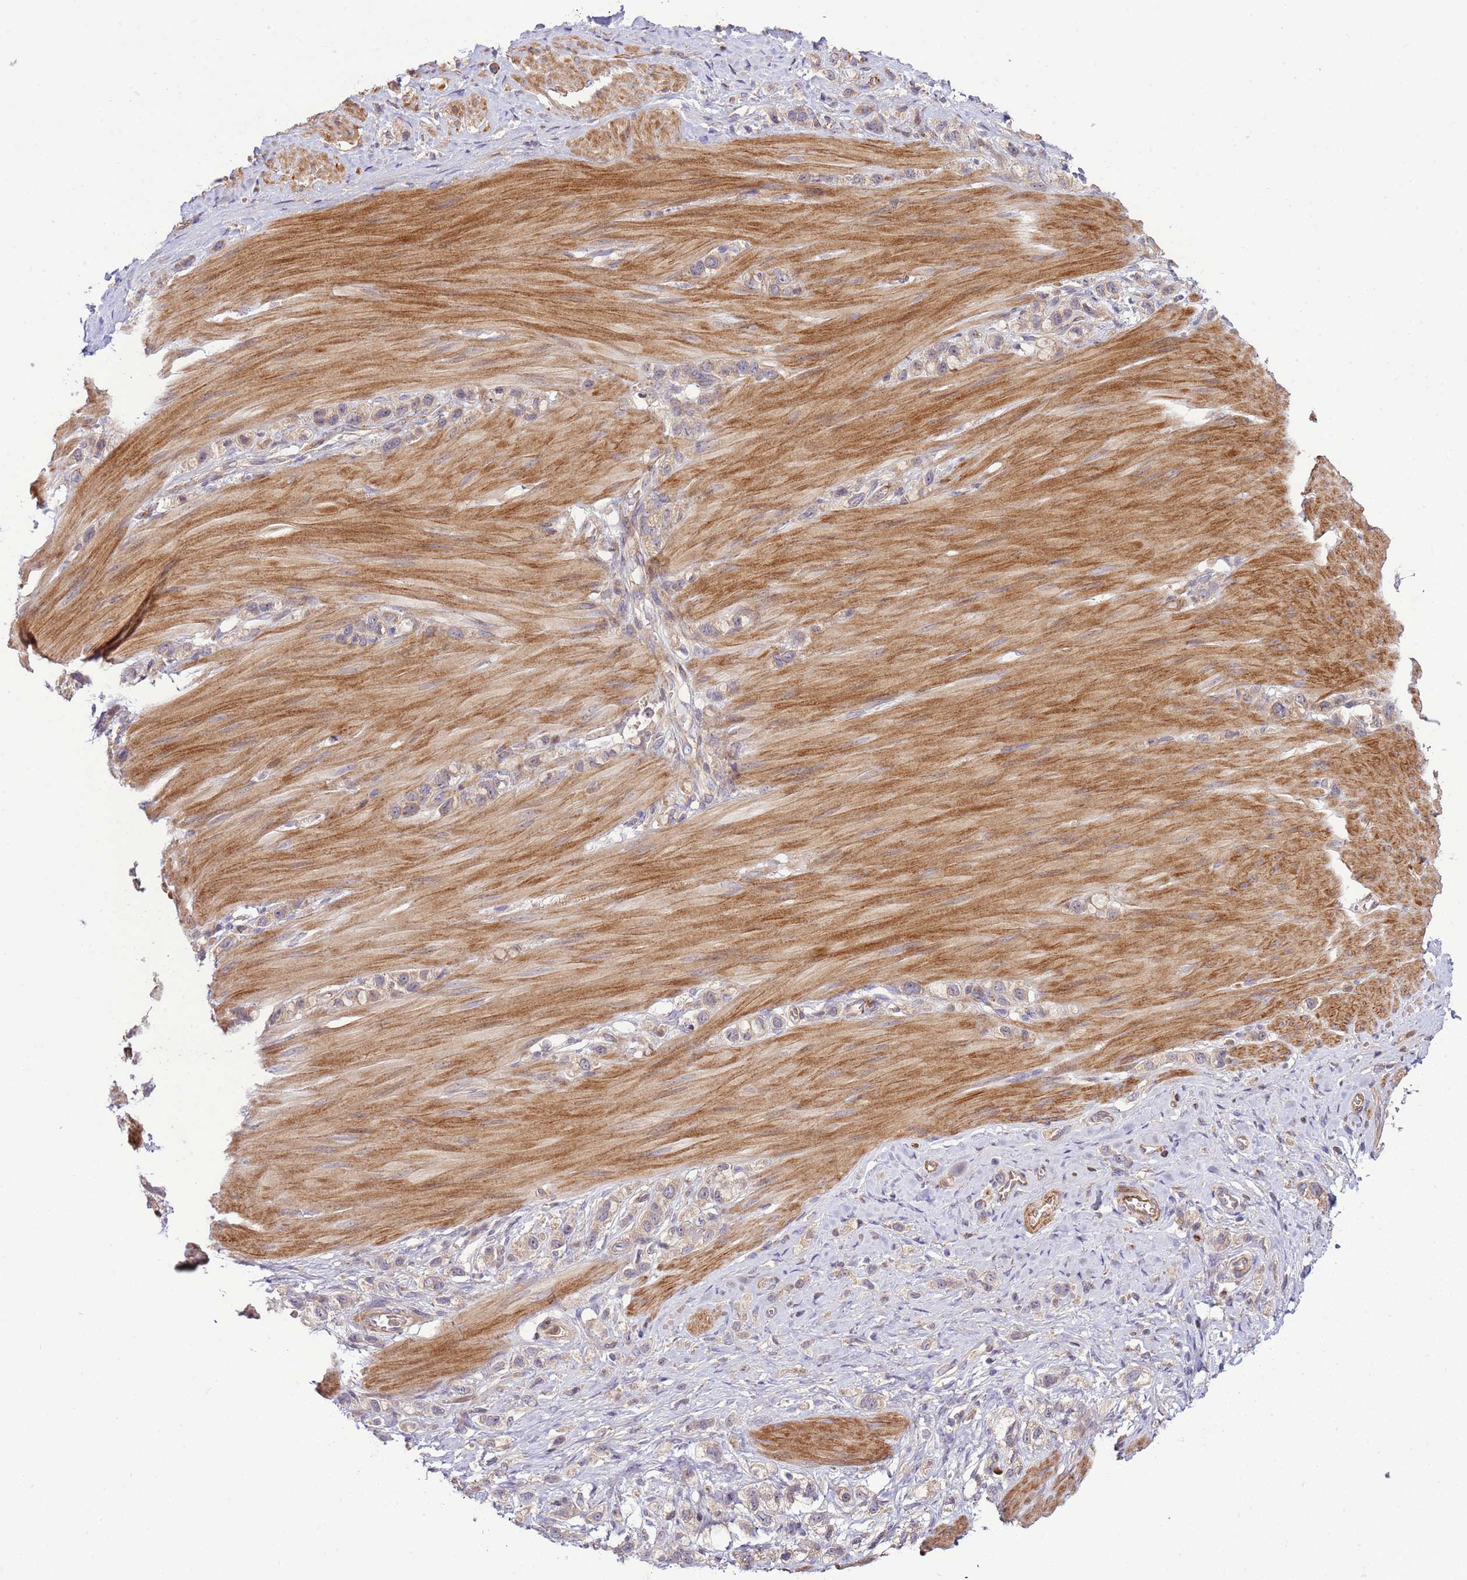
{"staining": {"intensity": "negative", "quantity": "none", "location": "none"}, "tissue": "stomach cancer", "cell_type": "Tumor cells", "image_type": "cancer", "snomed": [{"axis": "morphology", "description": "Adenocarcinoma, NOS"}, {"axis": "topography", "description": "Stomach"}], "caption": "Immunohistochemistry (IHC) of human stomach cancer (adenocarcinoma) shows no staining in tumor cells. Brightfield microscopy of IHC stained with DAB (brown) and hematoxylin (blue), captured at high magnification.", "gene": "ZNF624", "patient": {"sex": "female", "age": 65}}